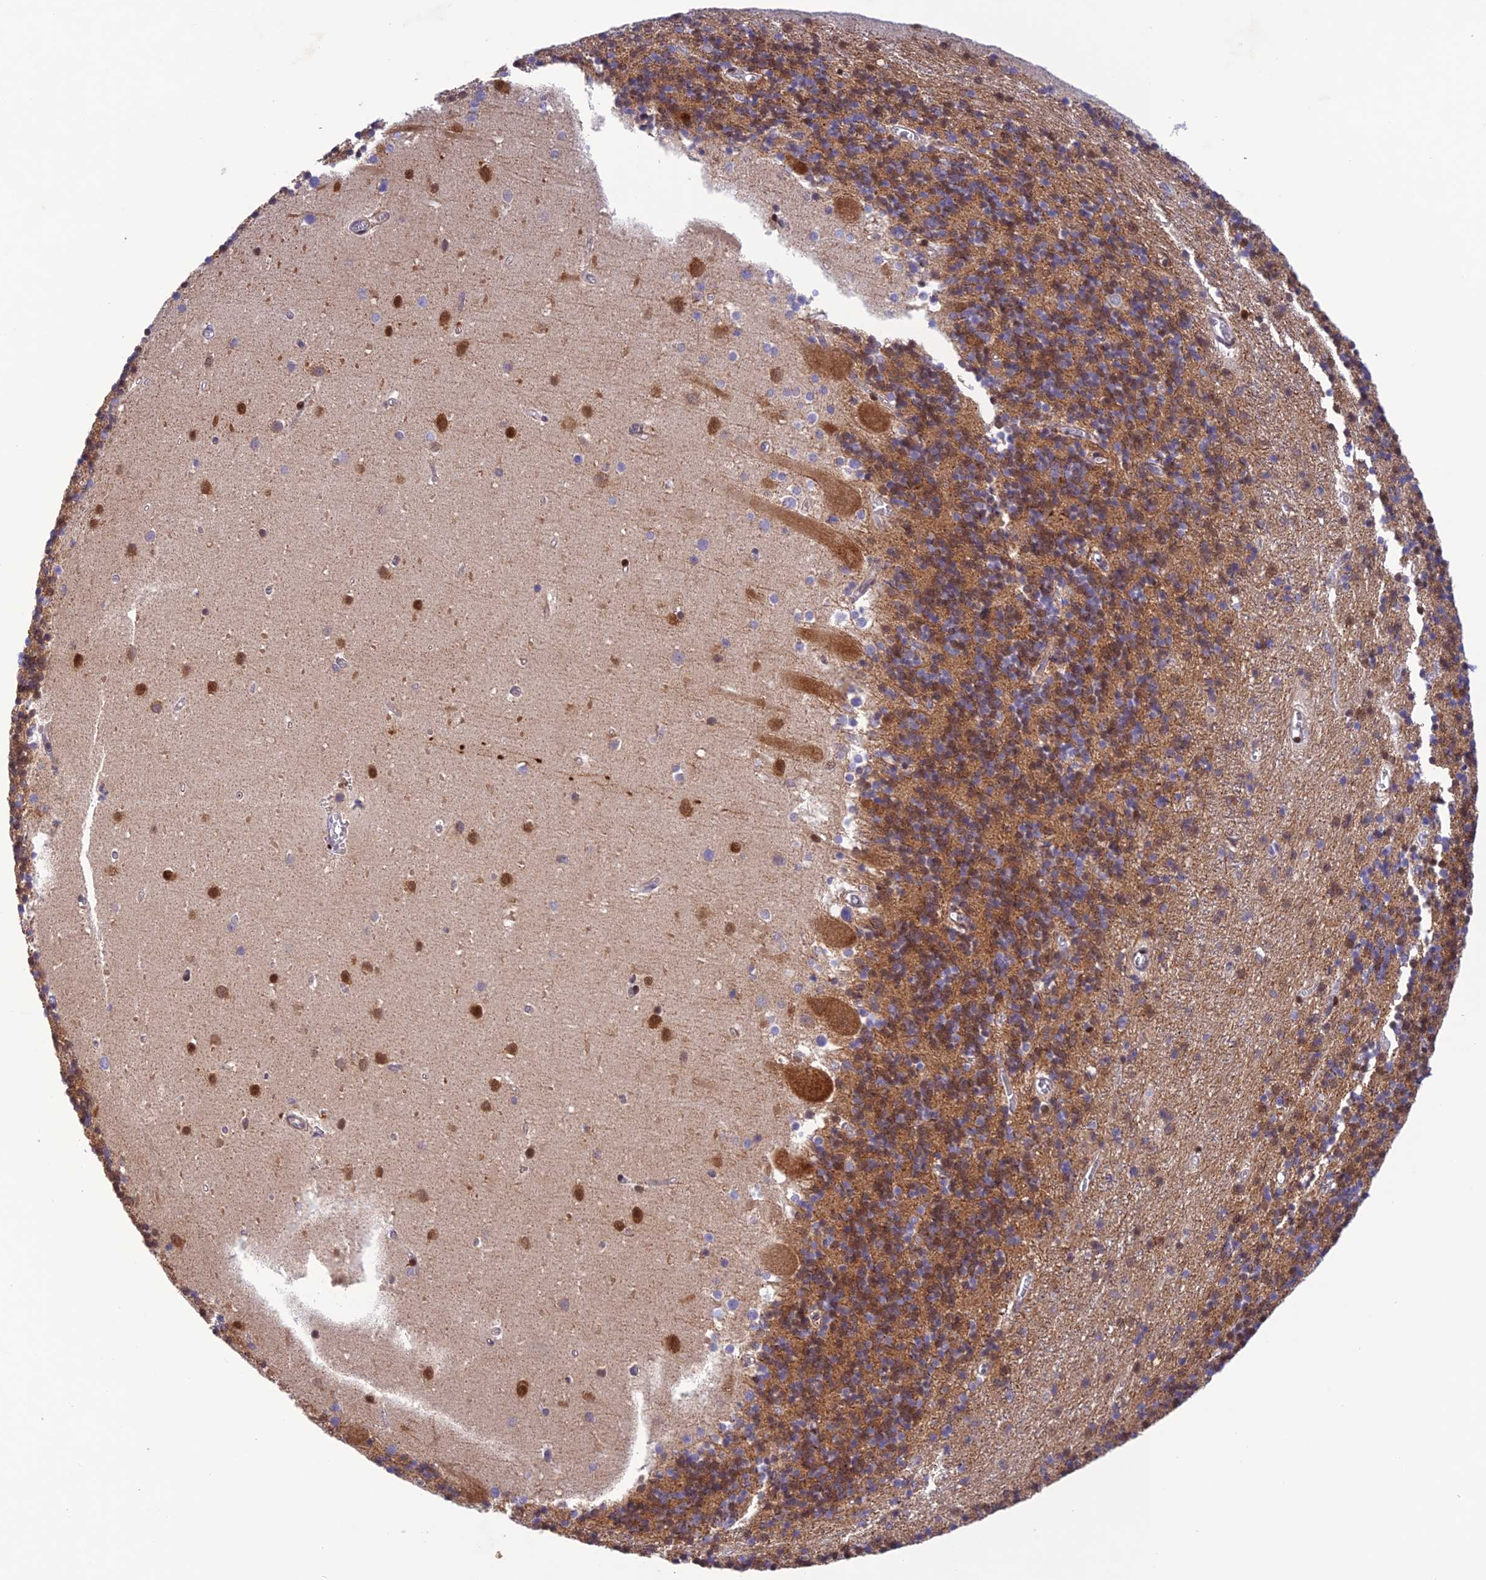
{"staining": {"intensity": "moderate", "quantity": "25%-75%", "location": "cytoplasmic/membranous,nuclear"}, "tissue": "cerebellum", "cell_type": "Cells in granular layer", "image_type": "normal", "snomed": [{"axis": "morphology", "description": "Normal tissue, NOS"}, {"axis": "topography", "description": "Cerebellum"}], "caption": "DAB (3,3'-diaminobenzidine) immunohistochemical staining of normal human cerebellum demonstrates moderate cytoplasmic/membranous,nuclear protein expression in approximately 25%-75% of cells in granular layer.", "gene": "WDR55", "patient": {"sex": "male", "age": 54}}